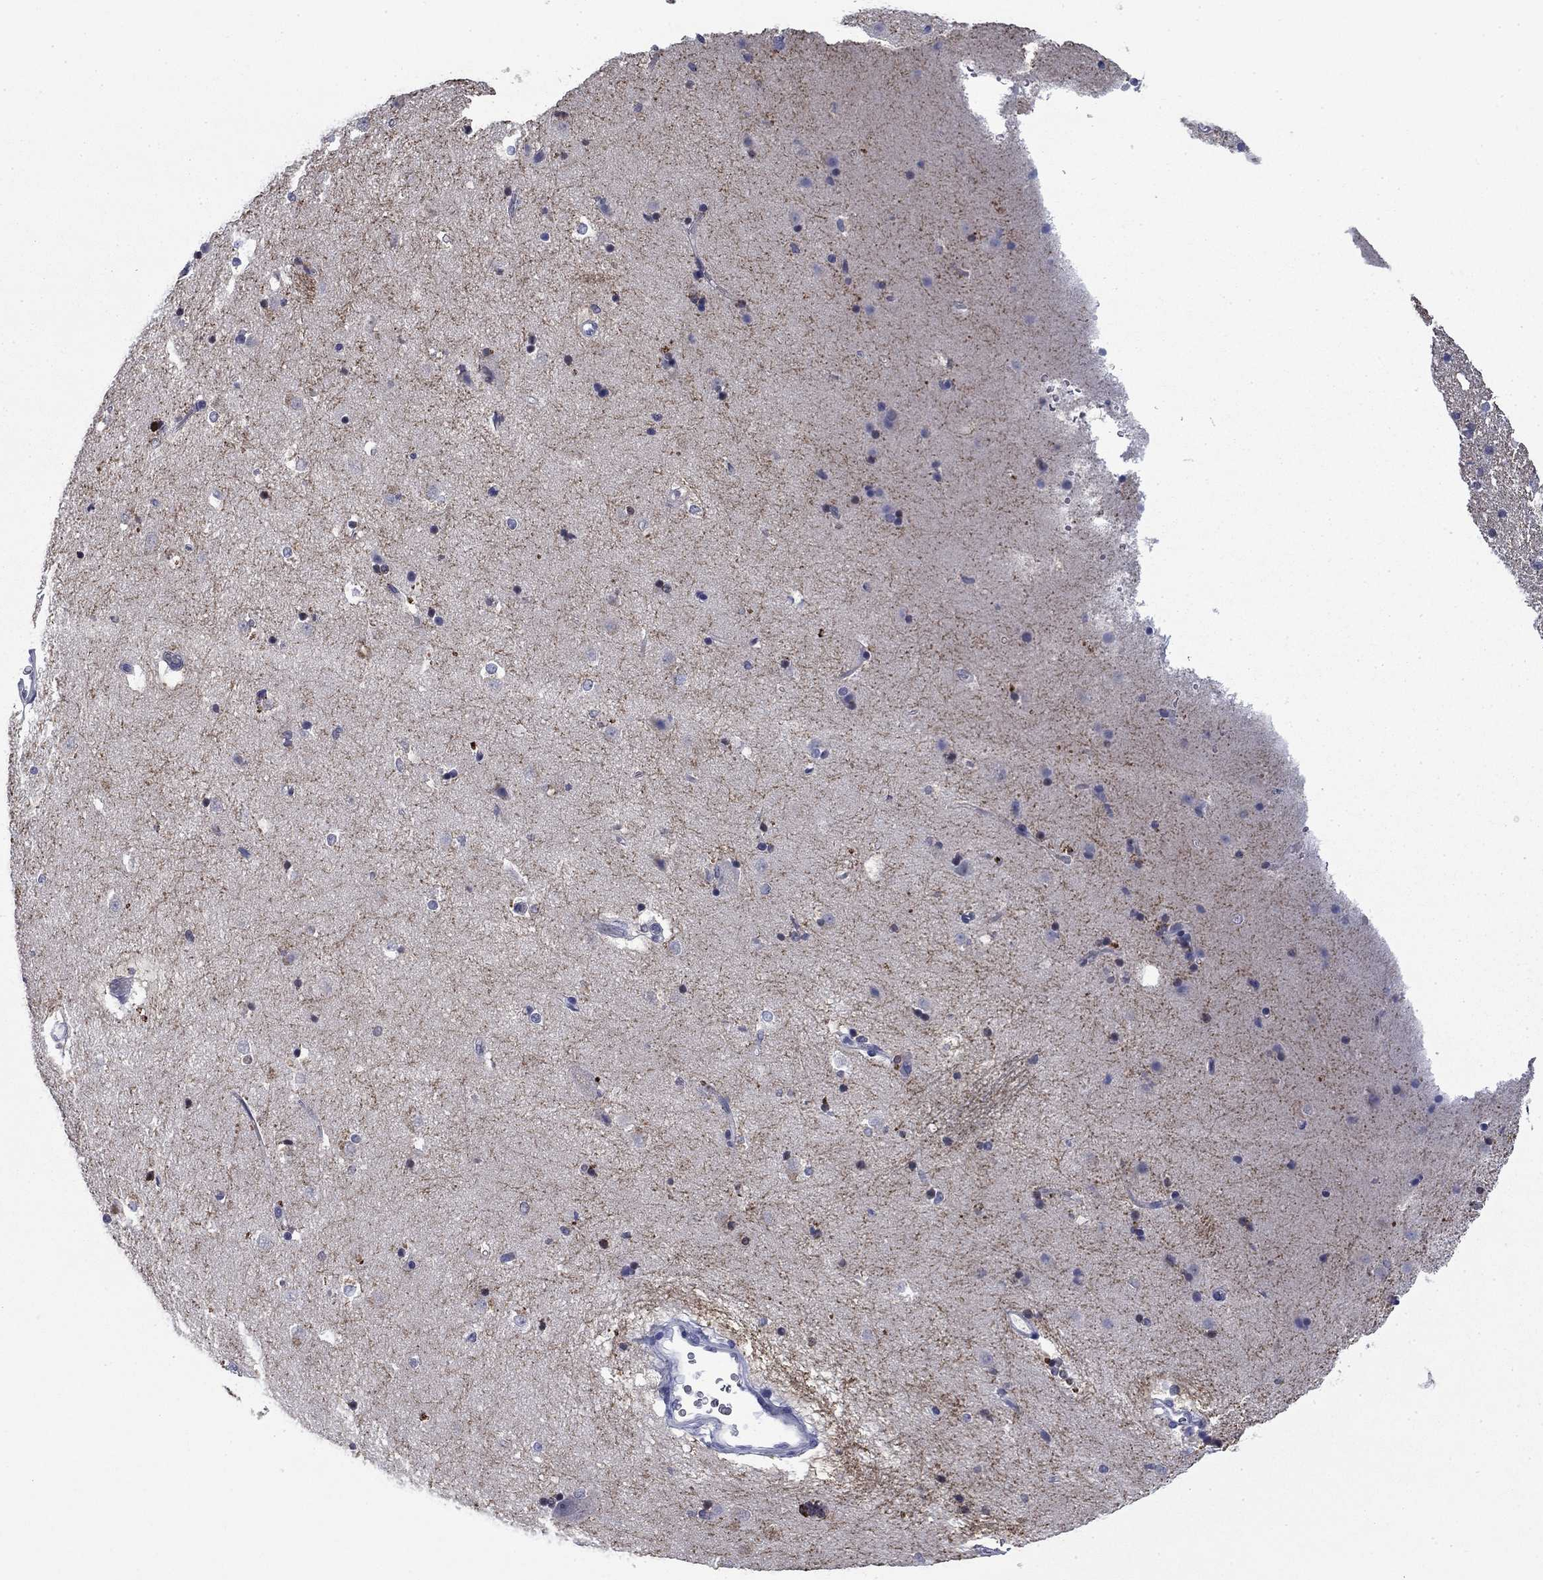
{"staining": {"intensity": "strong", "quantity": "<25%", "location": "cytoplasmic/membranous"}, "tissue": "caudate", "cell_type": "Glial cells", "image_type": "normal", "snomed": [{"axis": "morphology", "description": "Normal tissue, NOS"}, {"axis": "topography", "description": "Lateral ventricle wall"}], "caption": "High-magnification brightfield microscopy of benign caudate stained with DAB (3,3'-diaminobenzidine) (brown) and counterstained with hematoxylin (blue). glial cells exhibit strong cytoplasmic/membranous expression is present in approximately<25% of cells. (DAB = brown stain, brightfield microscopy at high magnification).", "gene": "BCL2L14", "patient": {"sex": "male", "age": 51}}